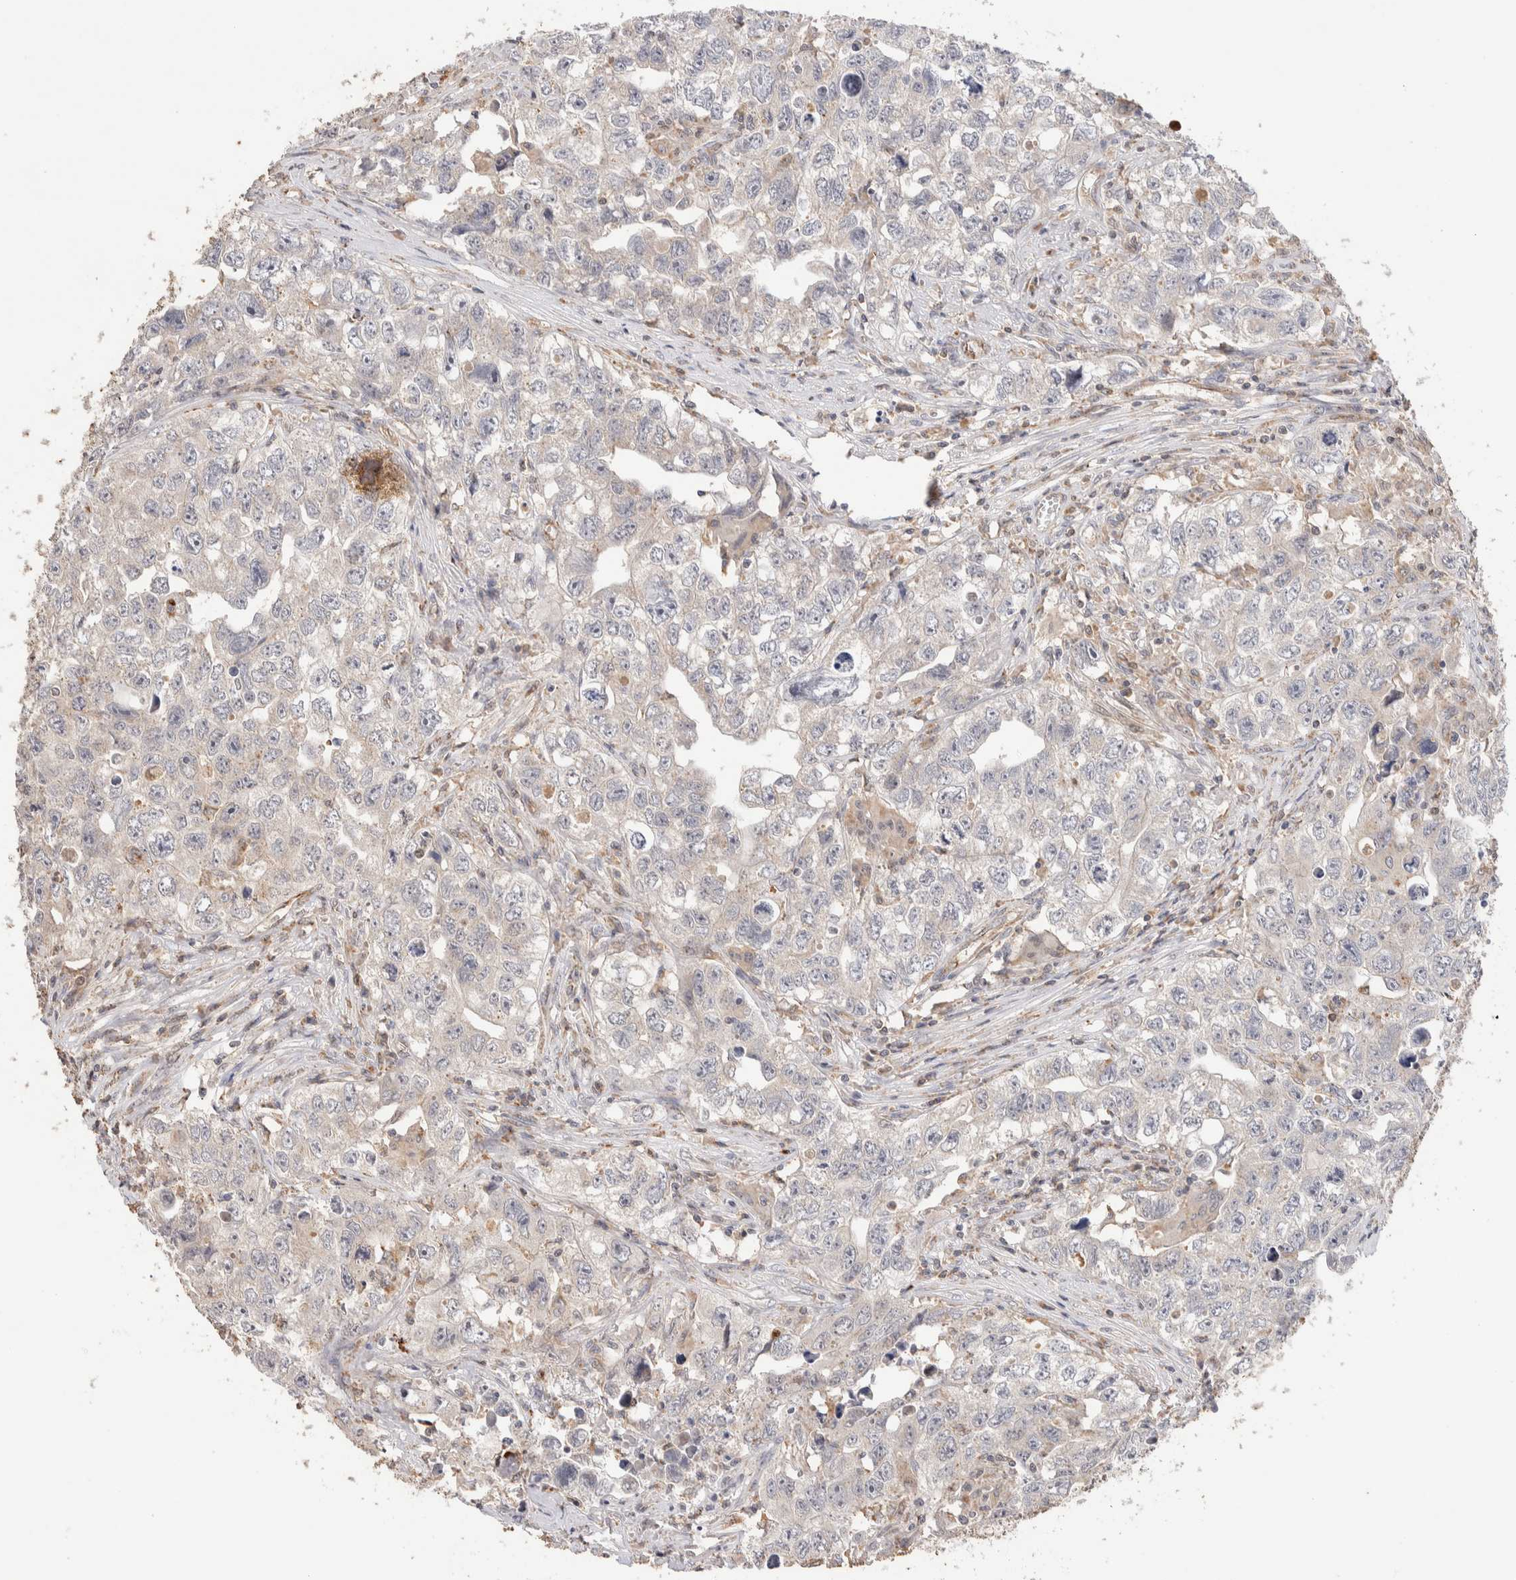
{"staining": {"intensity": "weak", "quantity": "<25%", "location": "cytoplasmic/membranous"}, "tissue": "testis cancer", "cell_type": "Tumor cells", "image_type": "cancer", "snomed": [{"axis": "morphology", "description": "Seminoma, NOS"}, {"axis": "morphology", "description": "Carcinoma, Embryonal, NOS"}, {"axis": "topography", "description": "Testis"}], "caption": "This is an immunohistochemistry image of testis seminoma. There is no staining in tumor cells.", "gene": "NSMAF", "patient": {"sex": "male", "age": 43}}